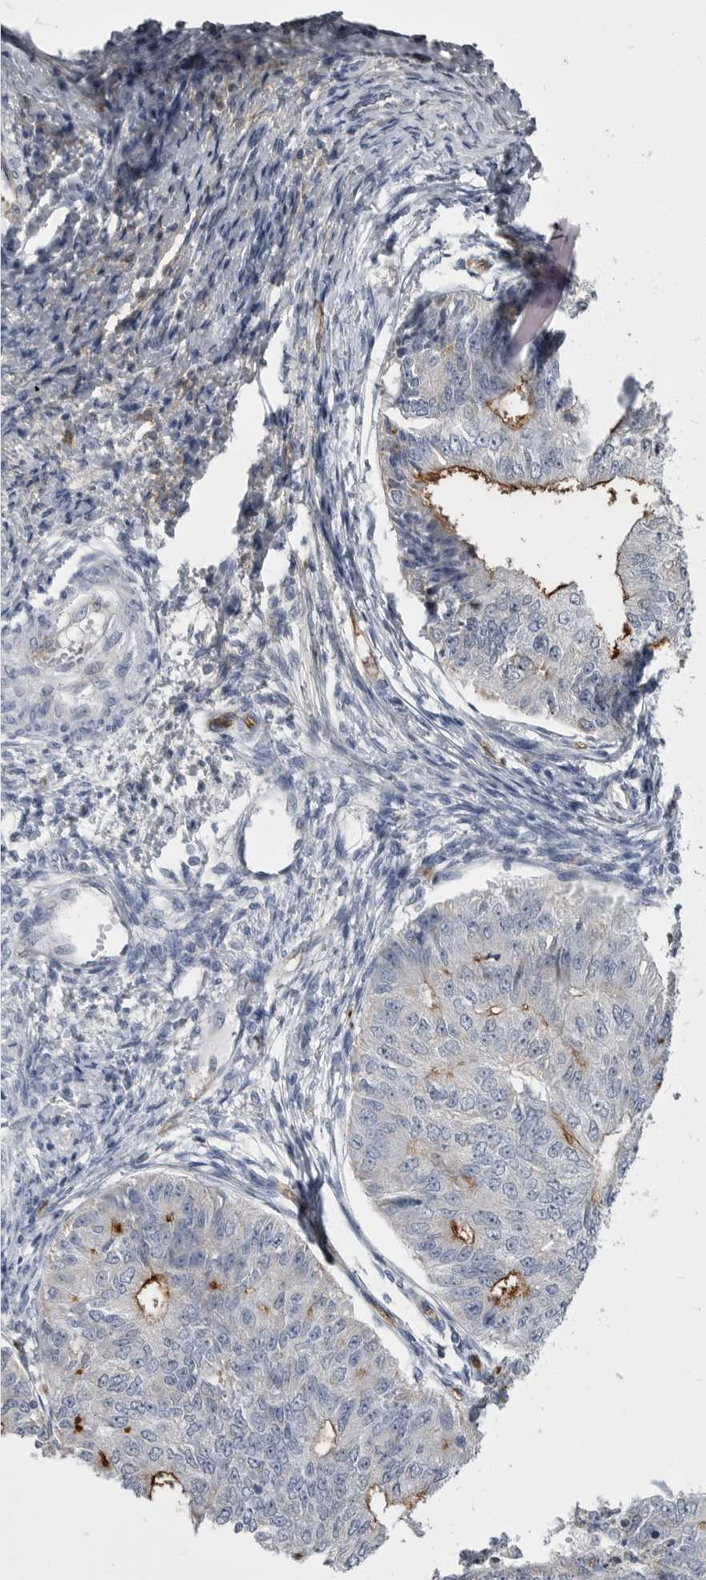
{"staining": {"intensity": "moderate", "quantity": "25%-75%", "location": "cytoplasmic/membranous"}, "tissue": "endometrial cancer", "cell_type": "Tumor cells", "image_type": "cancer", "snomed": [{"axis": "morphology", "description": "Adenocarcinoma, NOS"}, {"axis": "topography", "description": "Endometrium"}], "caption": "Immunohistochemistry (IHC) of endometrial cancer reveals medium levels of moderate cytoplasmic/membranous expression in approximately 25%-75% of tumor cells. (DAB (3,3'-diaminobenzidine) IHC with brightfield microscopy, high magnification).", "gene": "OPLAH", "patient": {"sex": "female", "age": 32}}